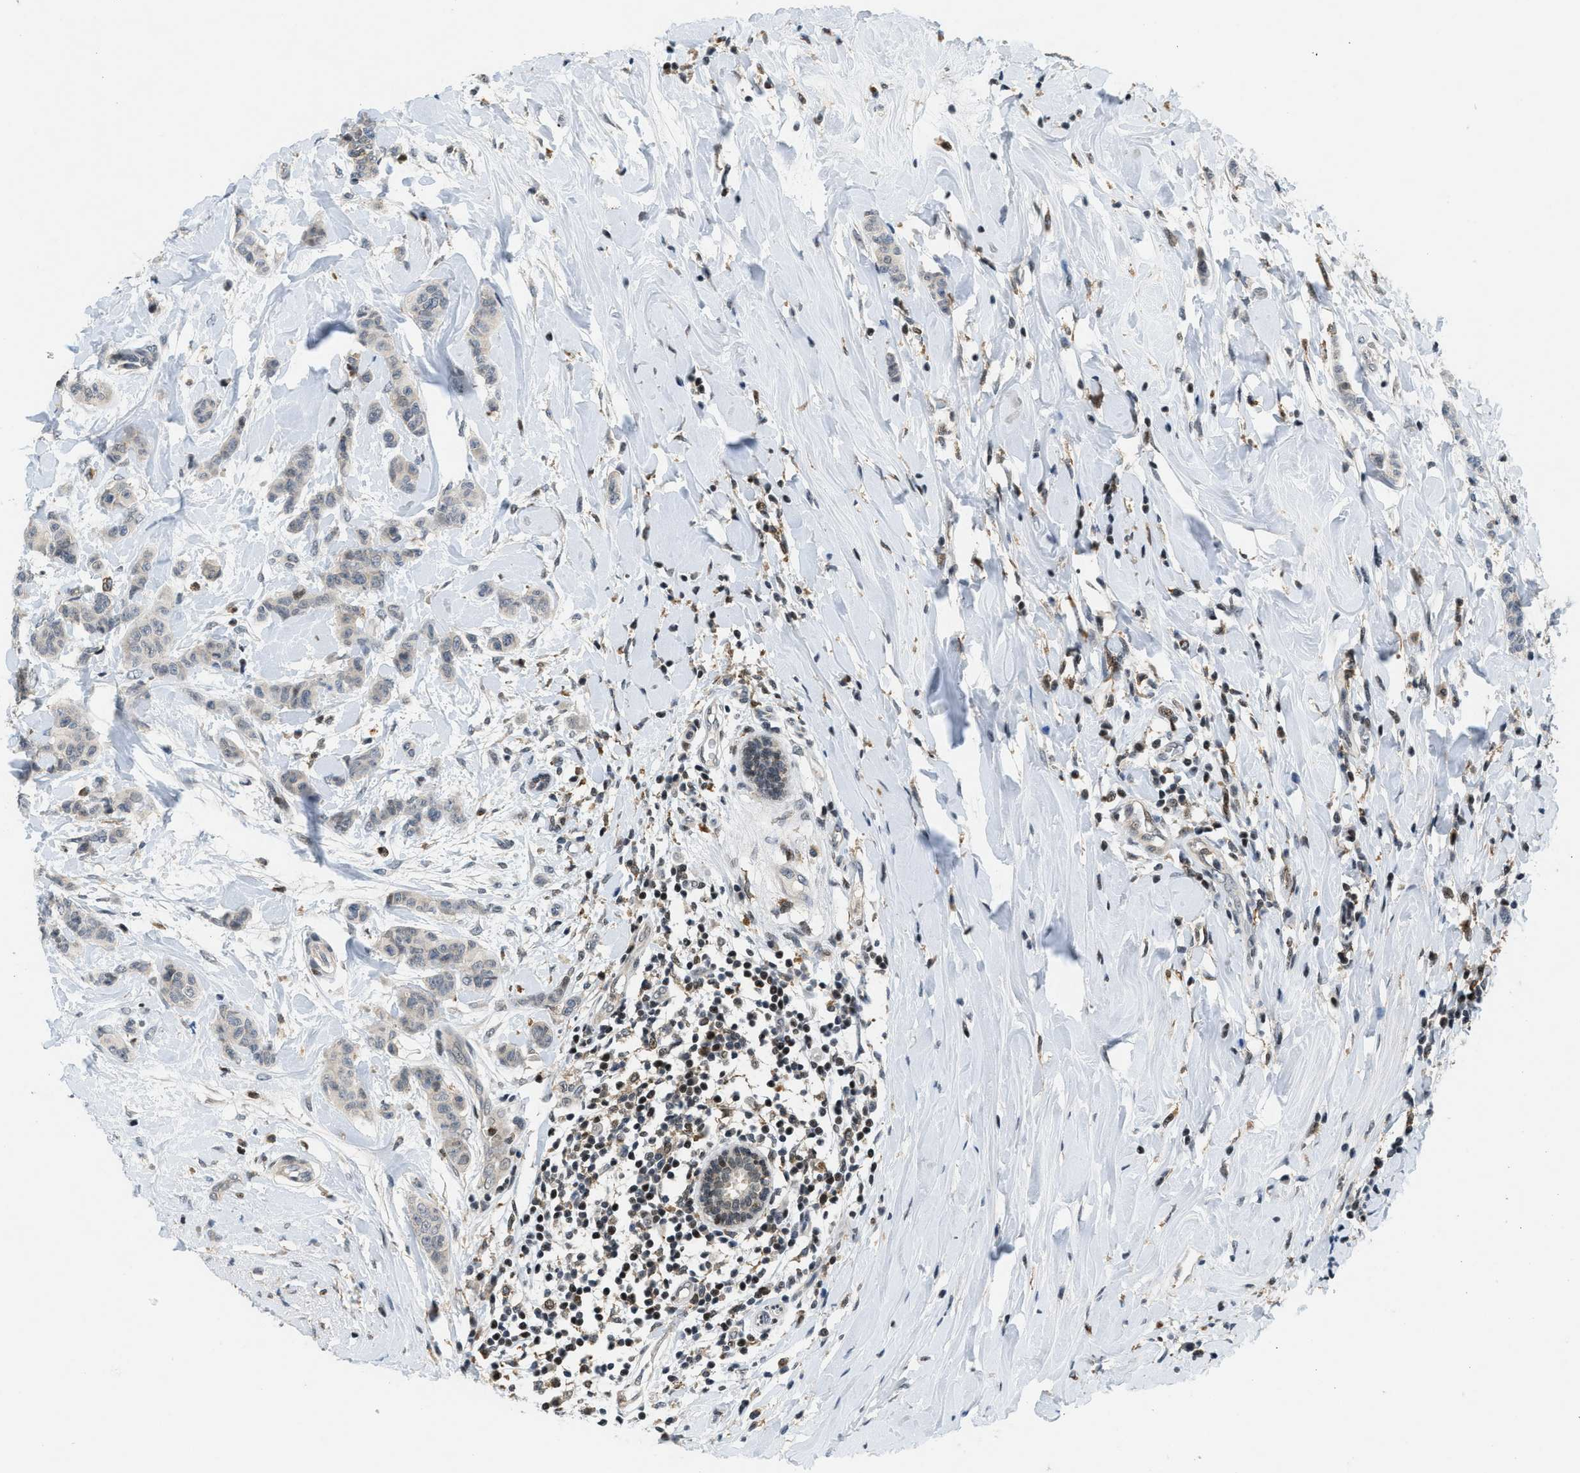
{"staining": {"intensity": "weak", "quantity": "<25%", "location": "nuclear"}, "tissue": "breast cancer", "cell_type": "Tumor cells", "image_type": "cancer", "snomed": [{"axis": "morphology", "description": "Normal tissue, NOS"}, {"axis": "morphology", "description": "Duct carcinoma"}, {"axis": "topography", "description": "Breast"}], "caption": "High magnification brightfield microscopy of breast cancer (infiltrating ductal carcinoma) stained with DAB (3,3'-diaminobenzidine) (brown) and counterstained with hematoxylin (blue): tumor cells show no significant staining.", "gene": "ING1", "patient": {"sex": "female", "age": 40}}